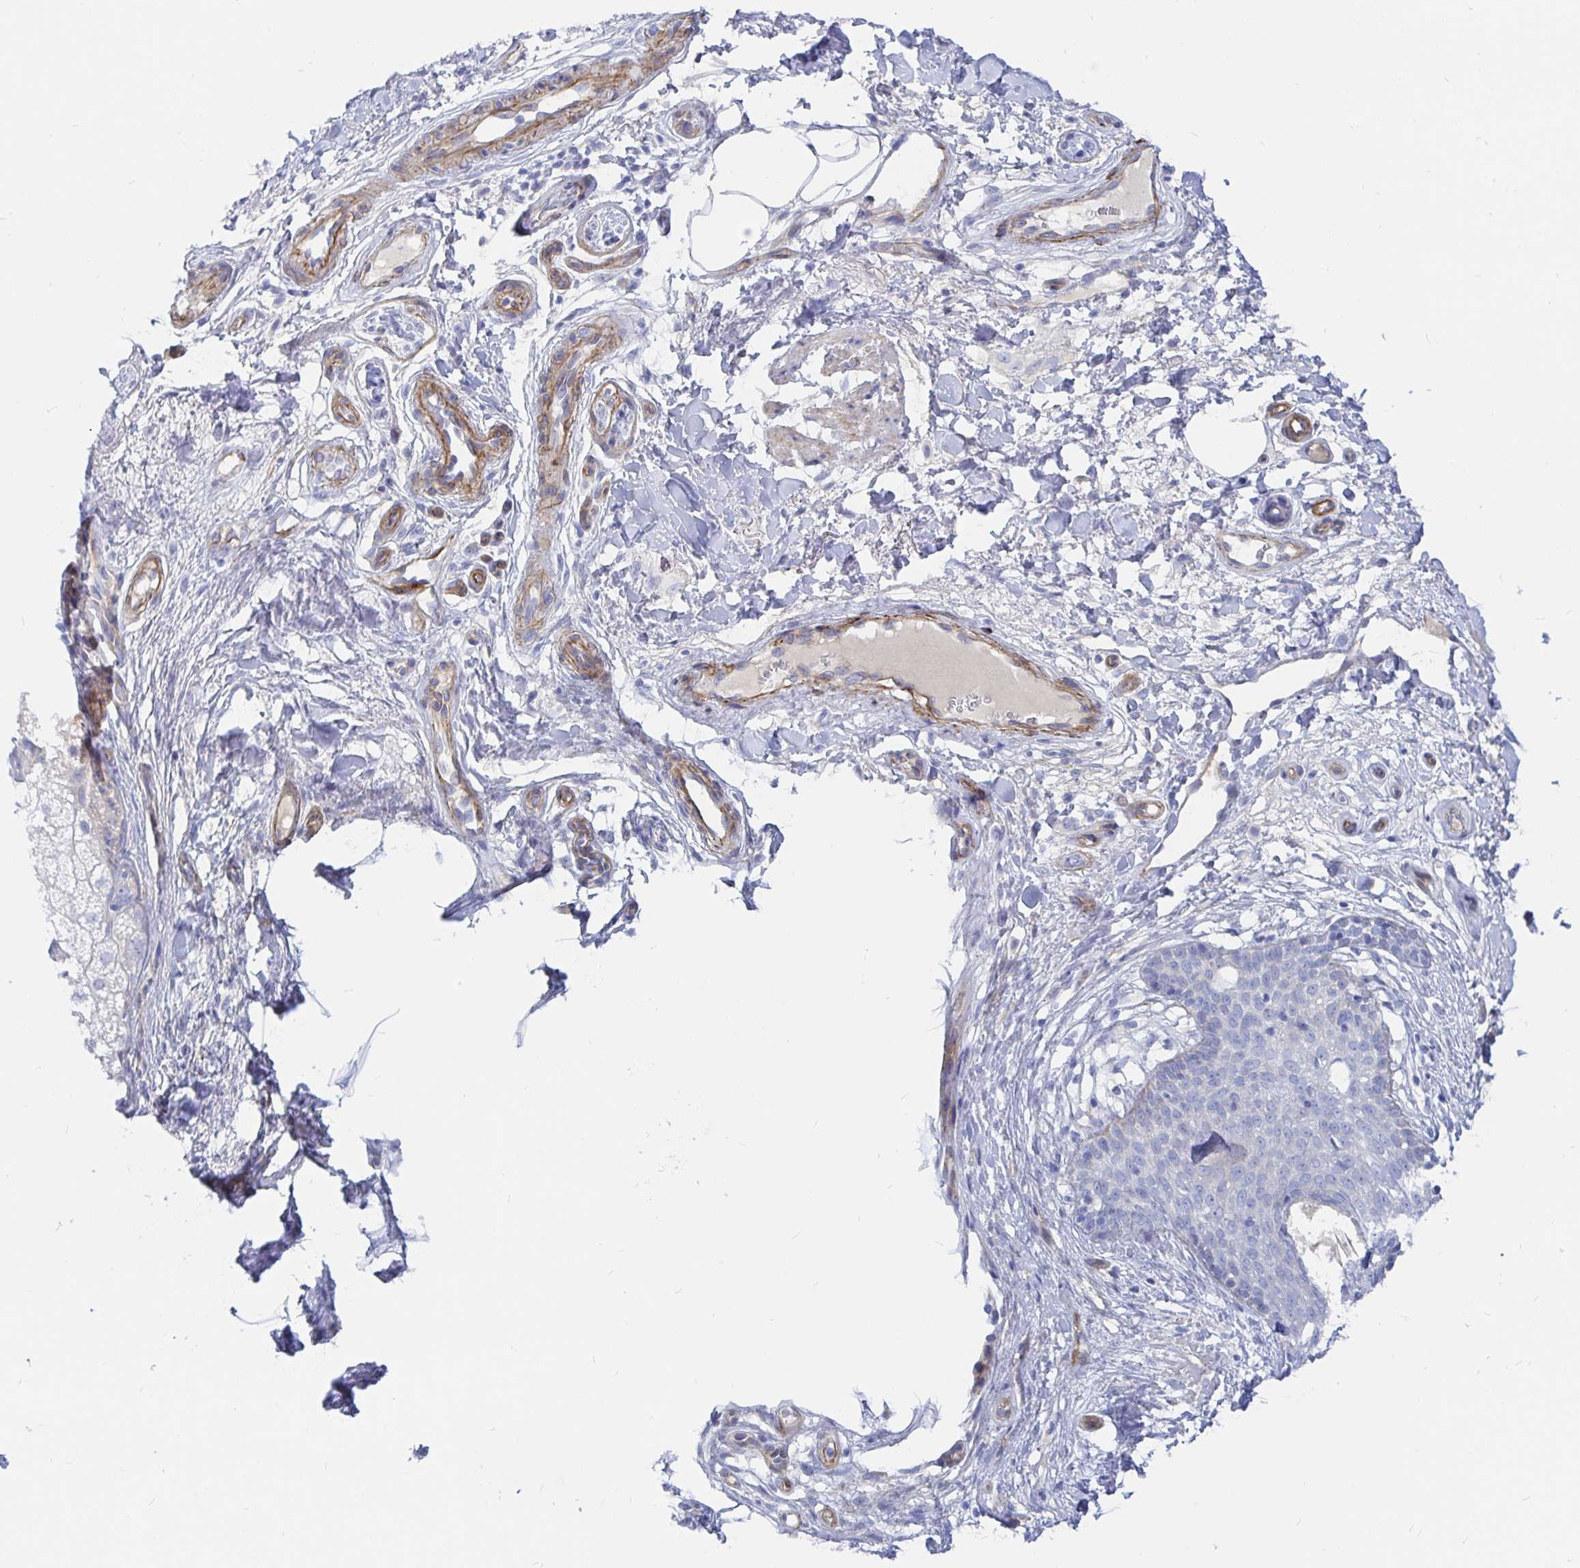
{"staining": {"intensity": "negative", "quantity": "none", "location": "none"}, "tissue": "skin cancer", "cell_type": "Tumor cells", "image_type": "cancer", "snomed": [{"axis": "morphology", "description": "Basal cell carcinoma"}, {"axis": "topography", "description": "Skin"}], "caption": "Tumor cells show no significant protein expression in basal cell carcinoma (skin). (IHC, brightfield microscopy, high magnification).", "gene": "COX16", "patient": {"sex": "male", "age": 89}}